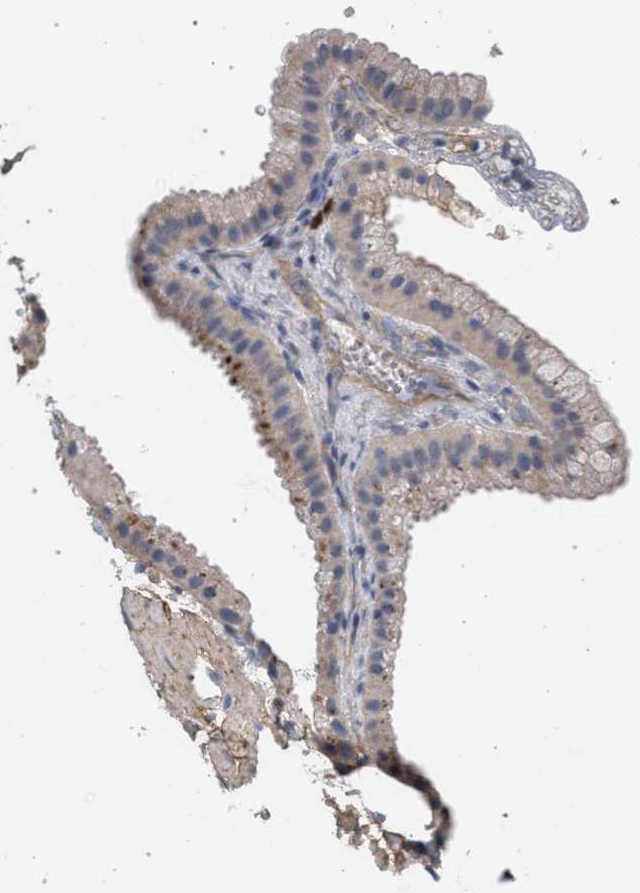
{"staining": {"intensity": "moderate", "quantity": "25%-75%", "location": "cytoplasmic/membranous"}, "tissue": "gallbladder", "cell_type": "Glandular cells", "image_type": "normal", "snomed": [{"axis": "morphology", "description": "Normal tissue, NOS"}, {"axis": "topography", "description": "Gallbladder"}], "caption": "Immunohistochemistry micrograph of normal gallbladder stained for a protein (brown), which shows medium levels of moderate cytoplasmic/membranous expression in approximately 25%-75% of glandular cells.", "gene": "MAMDC2", "patient": {"sex": "female", "age": 64}}